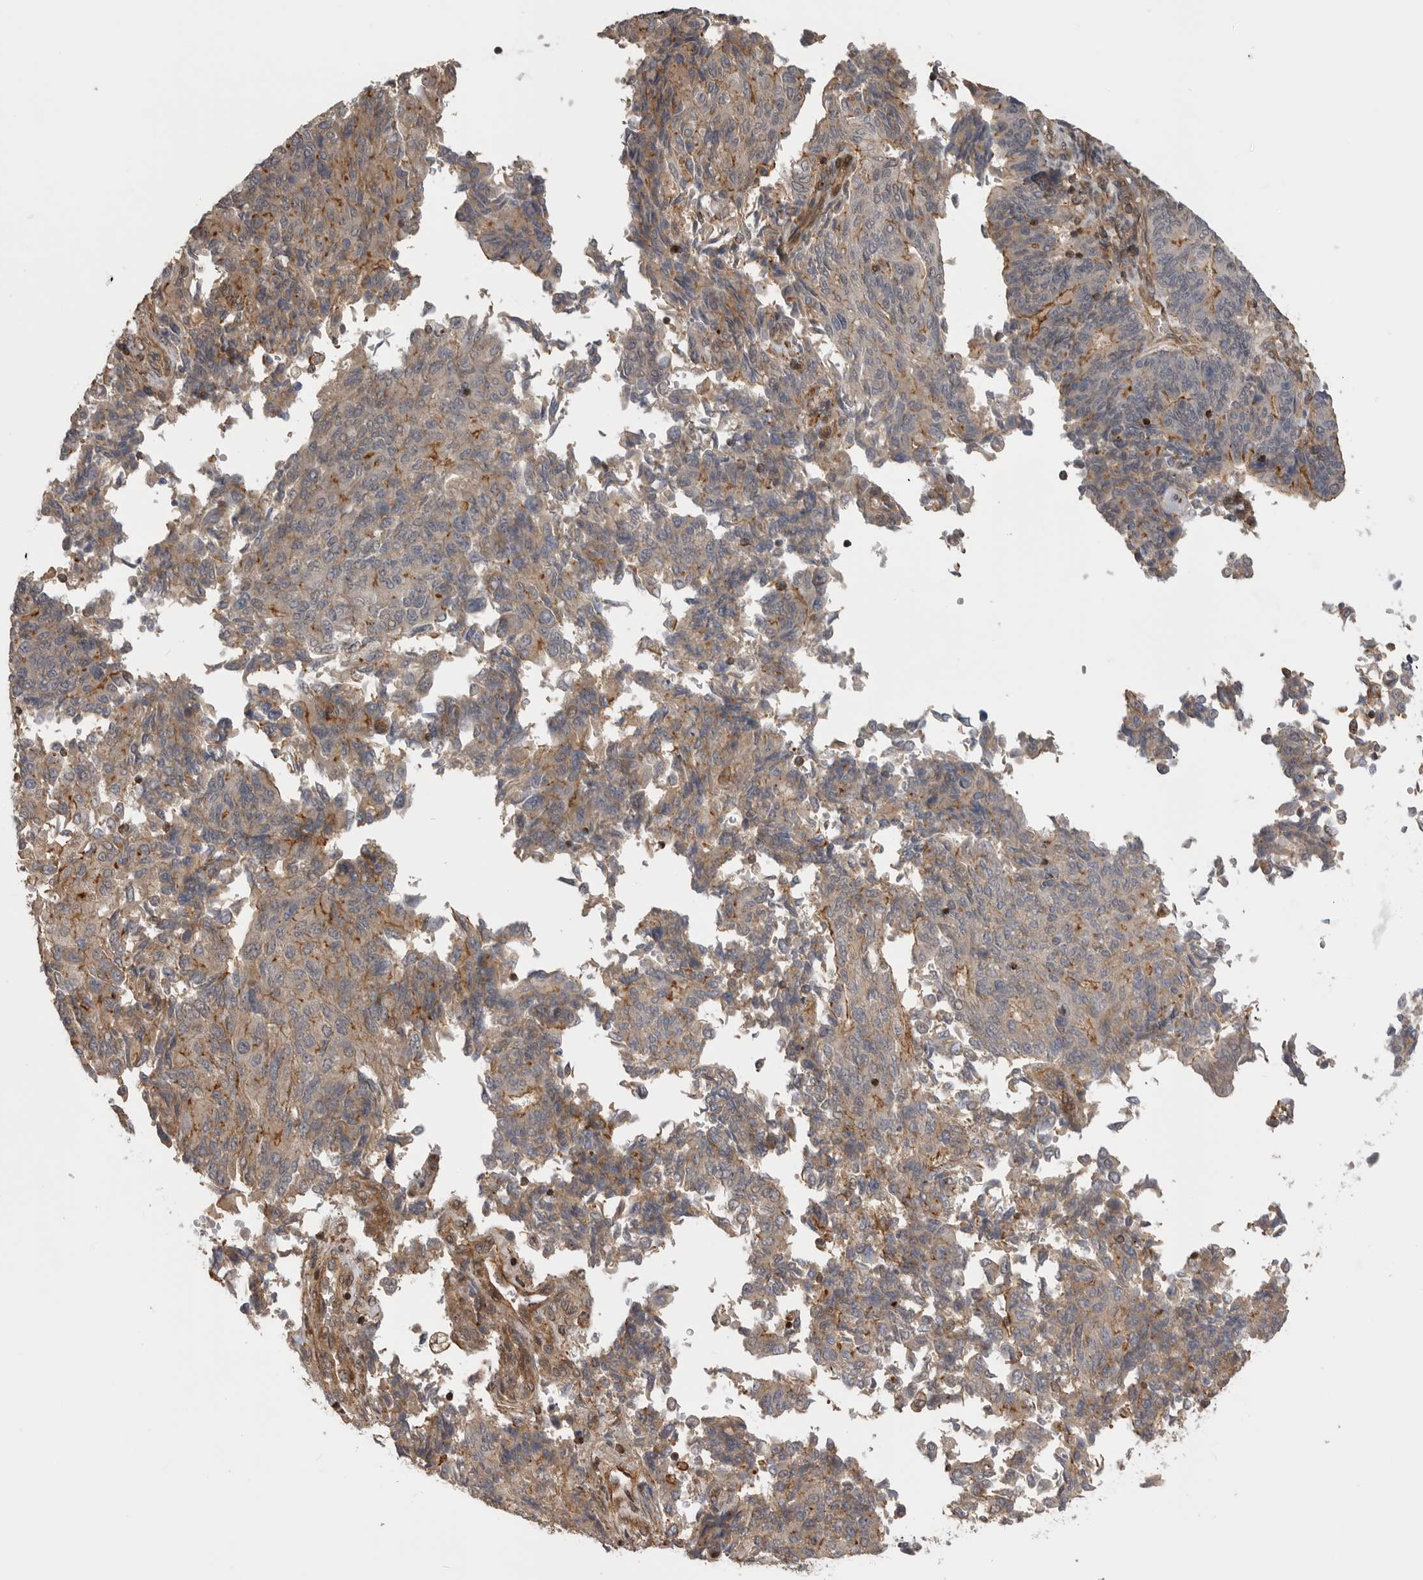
{"staining": {"intensity": "weak", "quantity": "25%-75%", "location": "cytoplasmic/membranous"}, "tissue": "endometrial cancer", "cell_type": "Tumor cells", "image_type": "cancer", "snomed": [{"axis": "morphology", "description": "Adenocarcinoma, NOS"}, {"axis": "topography", "description": "Endometrium"}], "caption": "Protein expression by IHC demonstrates weak cytoplasmic/membranous expression in approximately 25%-75% of tumor cells in endometrial cancer (adenocarcinoma).", "gene": "TRIM56", "patient": {"sex": "female", "age": 80}}